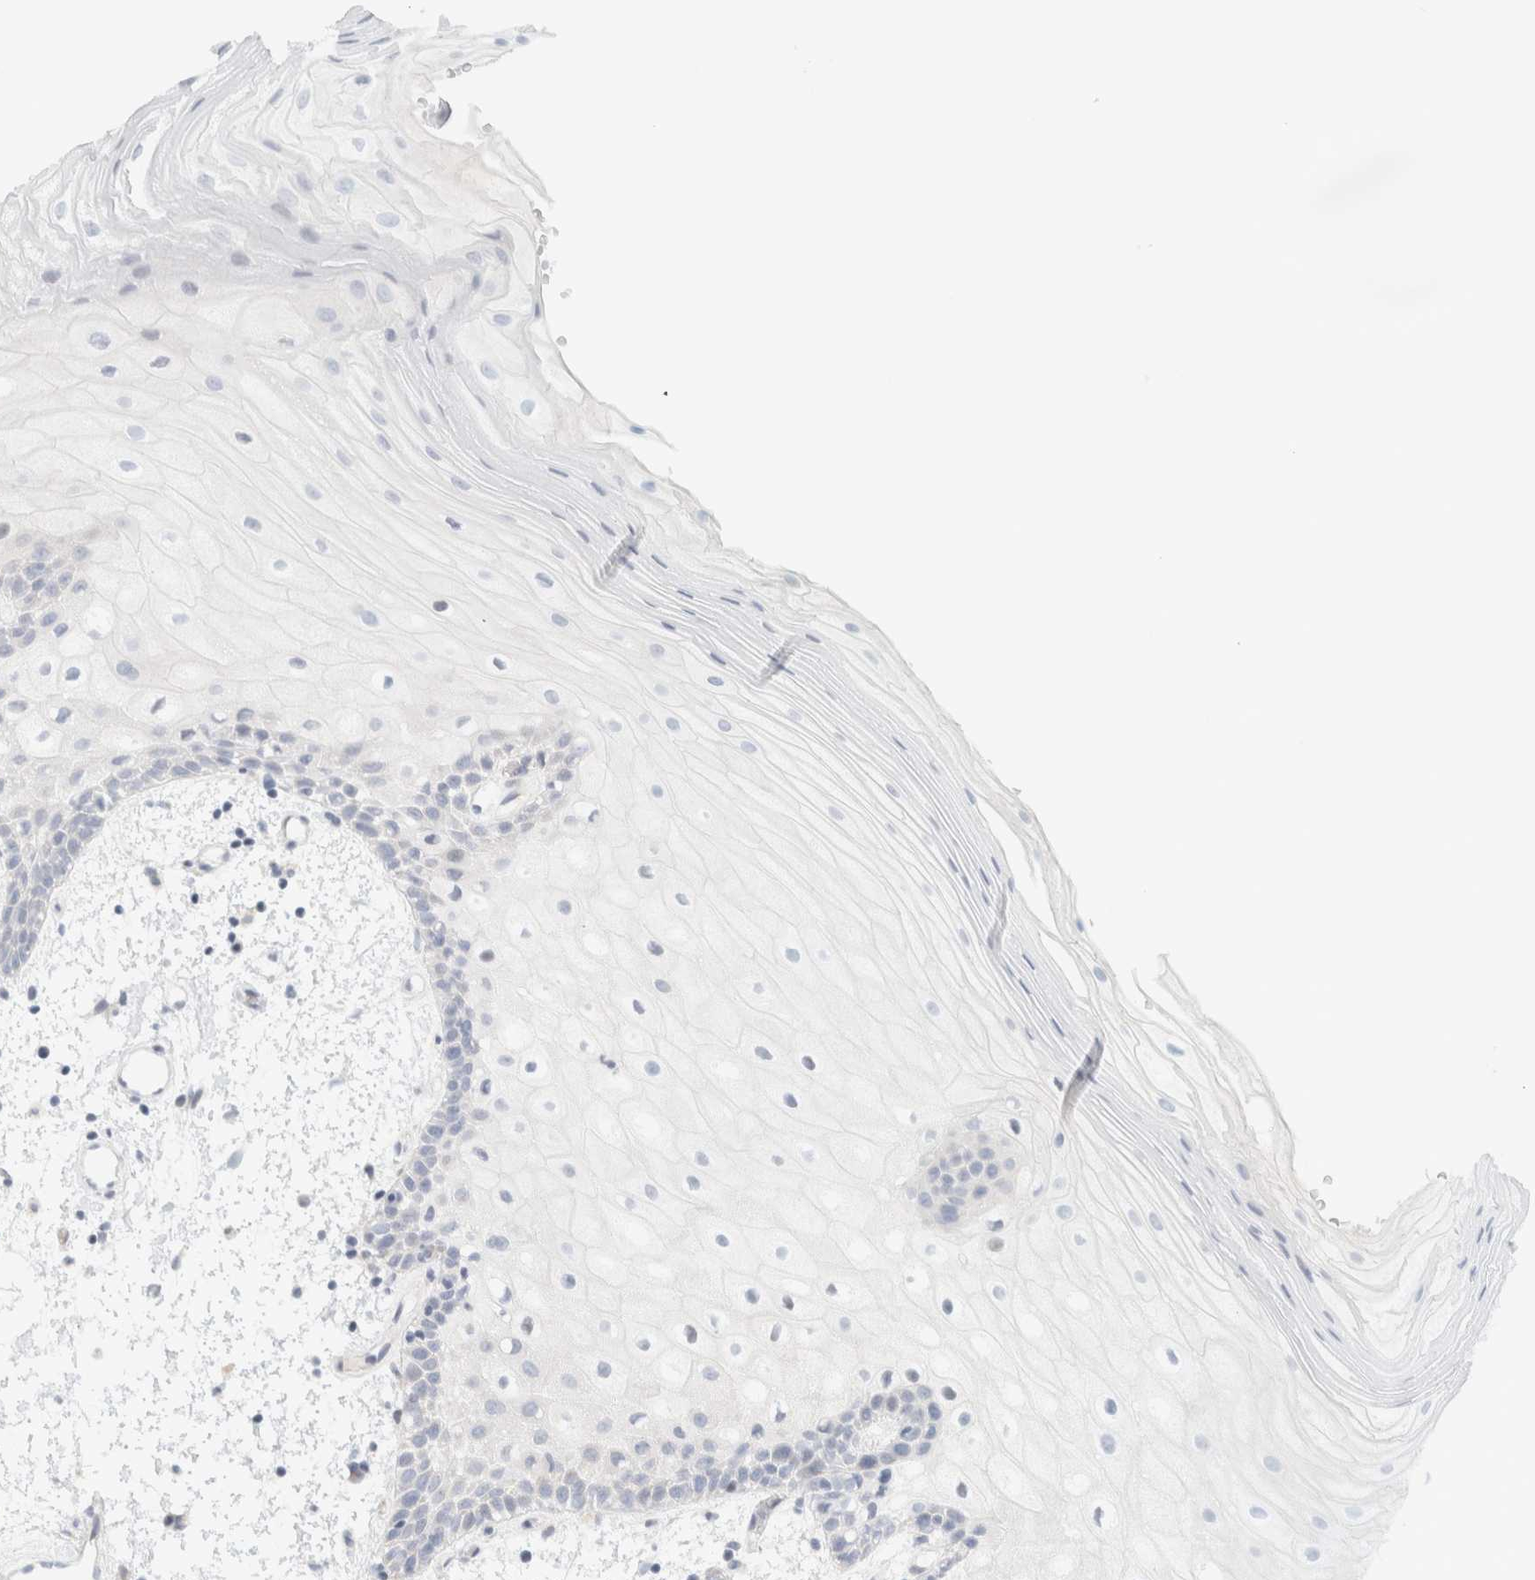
{"staining": {"intensity": "negative", "quantity": "none", "location": "none"}, "tissue": "oral mucosa", "cell_type": "Squamous epithelial cells", "image_type": "normal", "snomed": [{"axis": "morphology", "description": "Normal tissue, NOS"}, {"axis": "topography", "description": "Oral tissue"}], "caption": "An immunohistochemistry (IHC) micrograph of normal oral mucosa is shown. There is no staining in squamous epithelial cells of oral mucosa.", "gene": "SPNS3", "patient": {"sex": "male", "age": 52}}